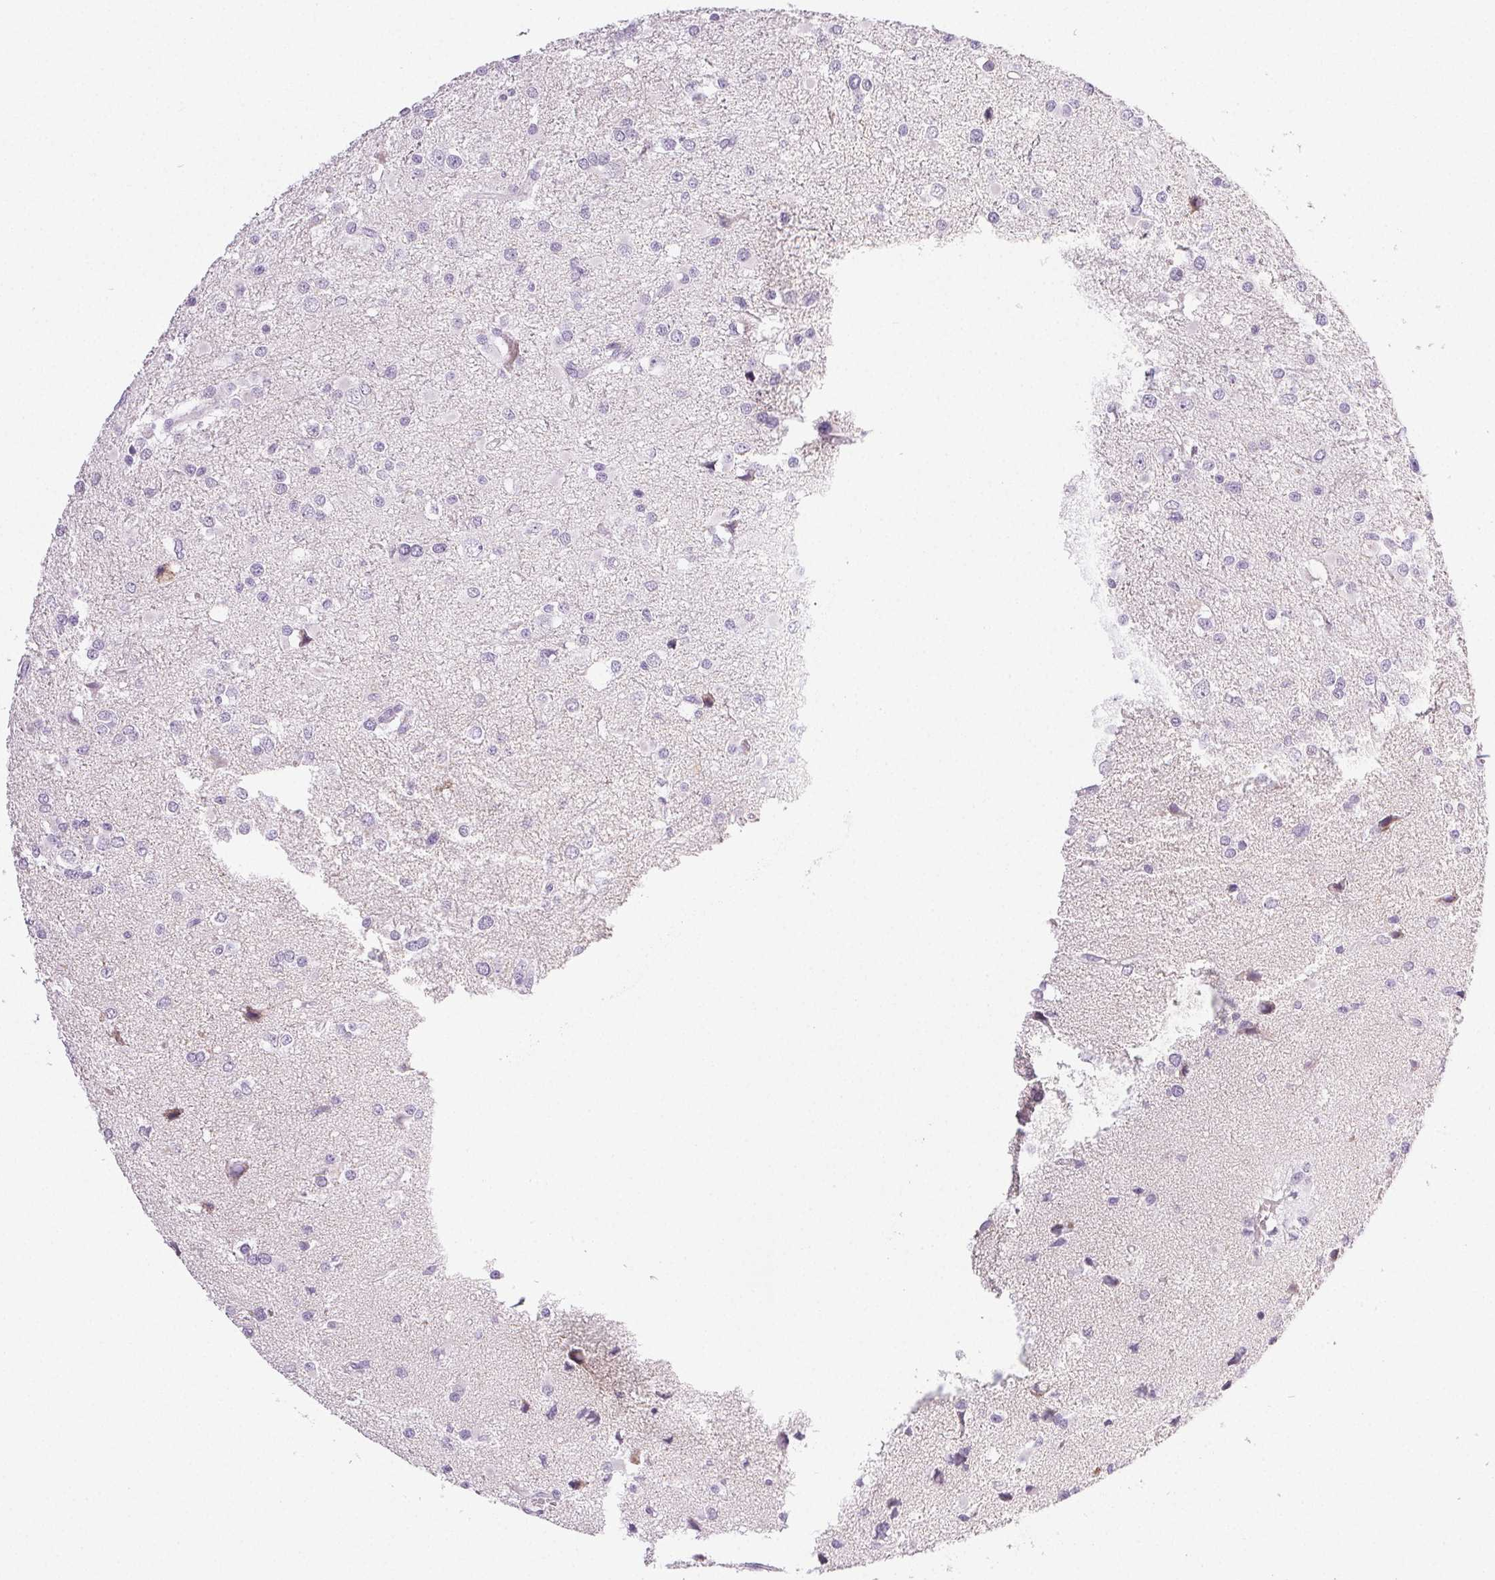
{"staining": {"intensity": "negative", "quantity": "none", "location": "none"}, "tissue": "glioma", "cell_type": "Tumor cells", "image_type": "cancer", "snomed": [{"axis": "morphology", "description": "Glioma, malignant, High grade"}, {"axis": "topography", "description": "Brain"}], "caption": "Tumor cells show no significant expression in glioma. (DAB immunohistochemistry (IHC), high magnification).", "gene": "COL7A1", "patient": {"sex": "male", "age": 54}}